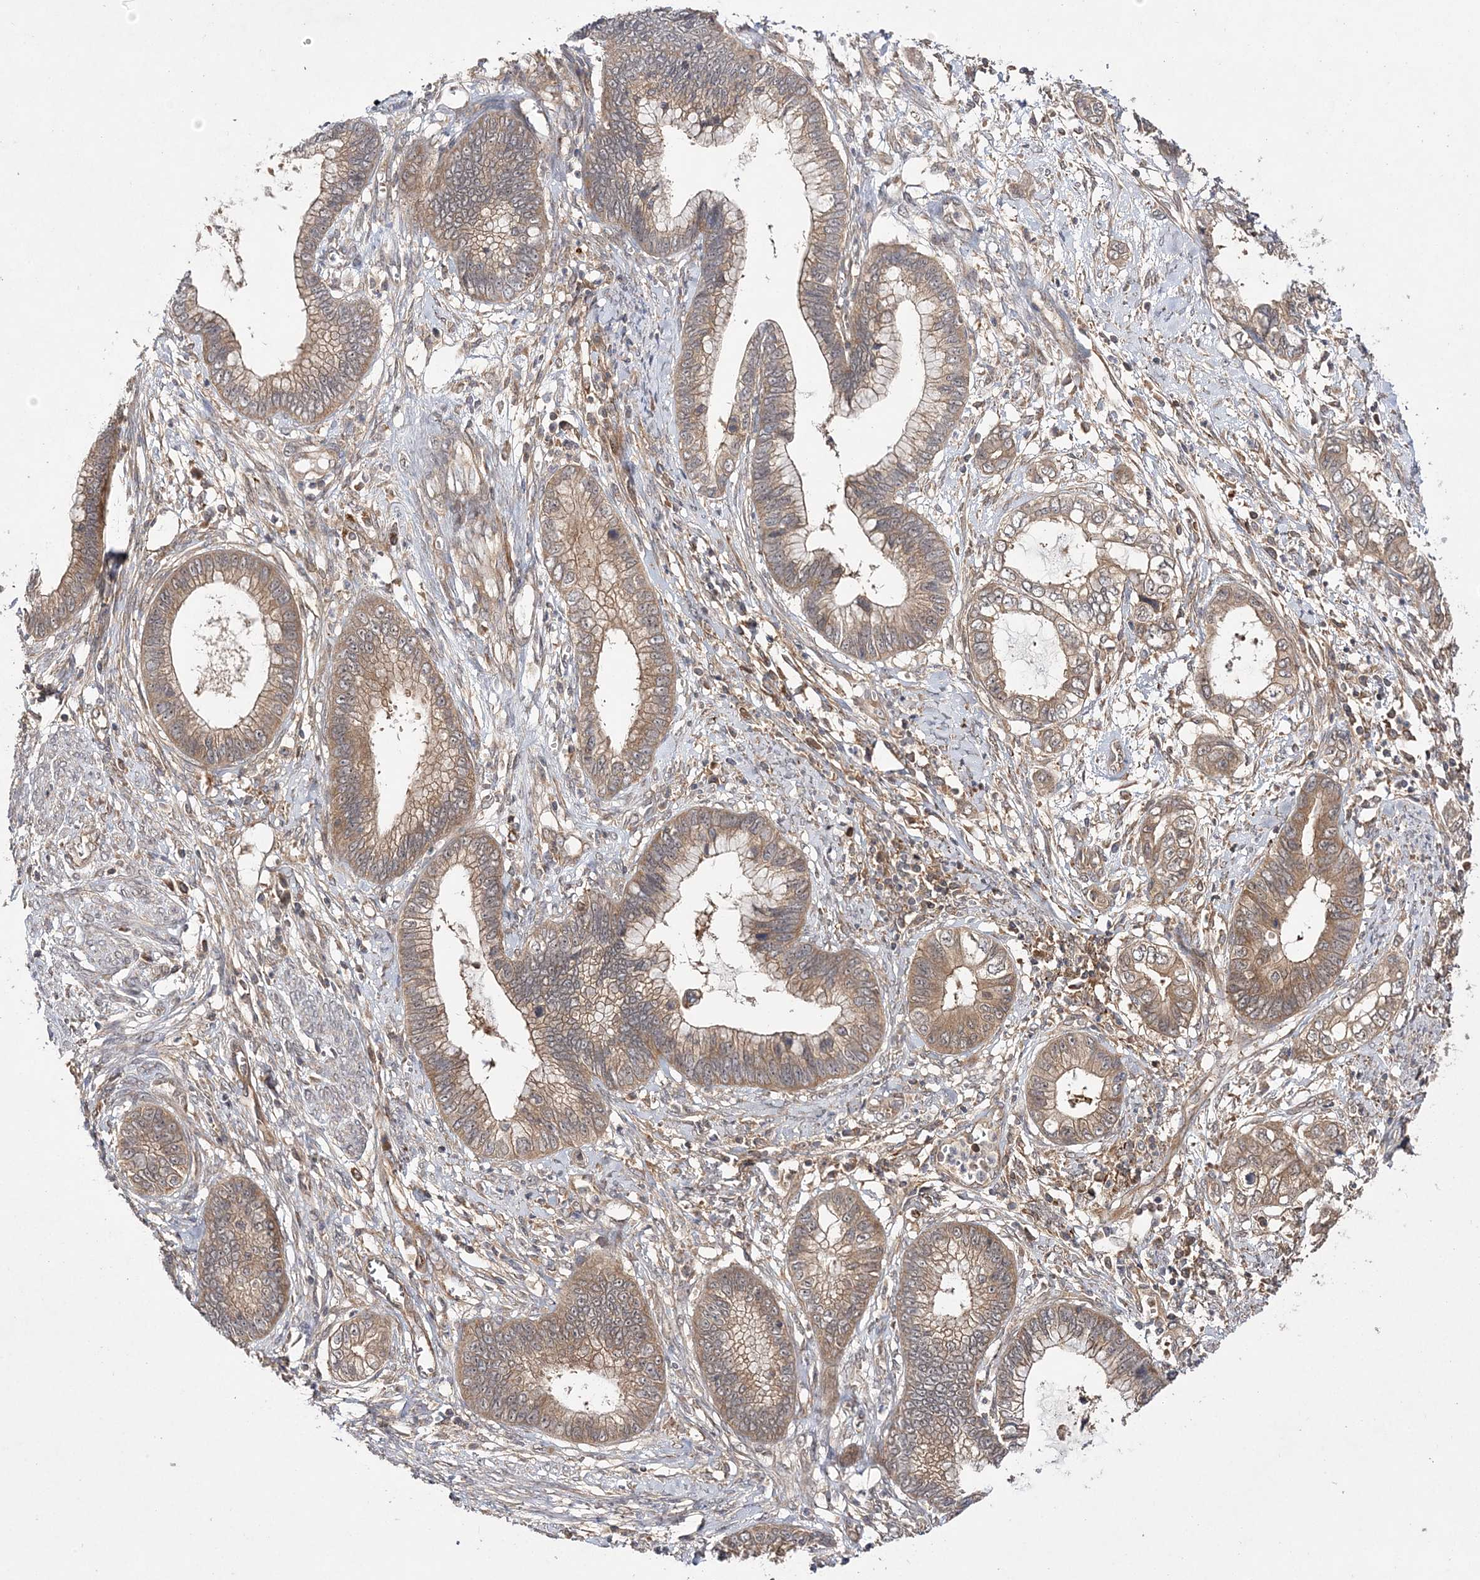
{"staining": {"intensity": "moderate", "quantity": ">75%", "location": "cytoplasmic/membranous"}, "tissue": "cervical cancer", "cell_type": "Tumor cells", "image_type": "cancer", "snomed": [{"axis": "morphology", "description": "Adenocarcinoma, NOS"}, {"axis": "topography", "description": "Cervix"}], "caption": "Human cervical cancer stained with a brown dye reveals moderate cytoplasmic/membranous positive expression in about >75% of tumor cells.", "gene": "TMEM9B", "patient": {"sex": "female", "age": 44}}